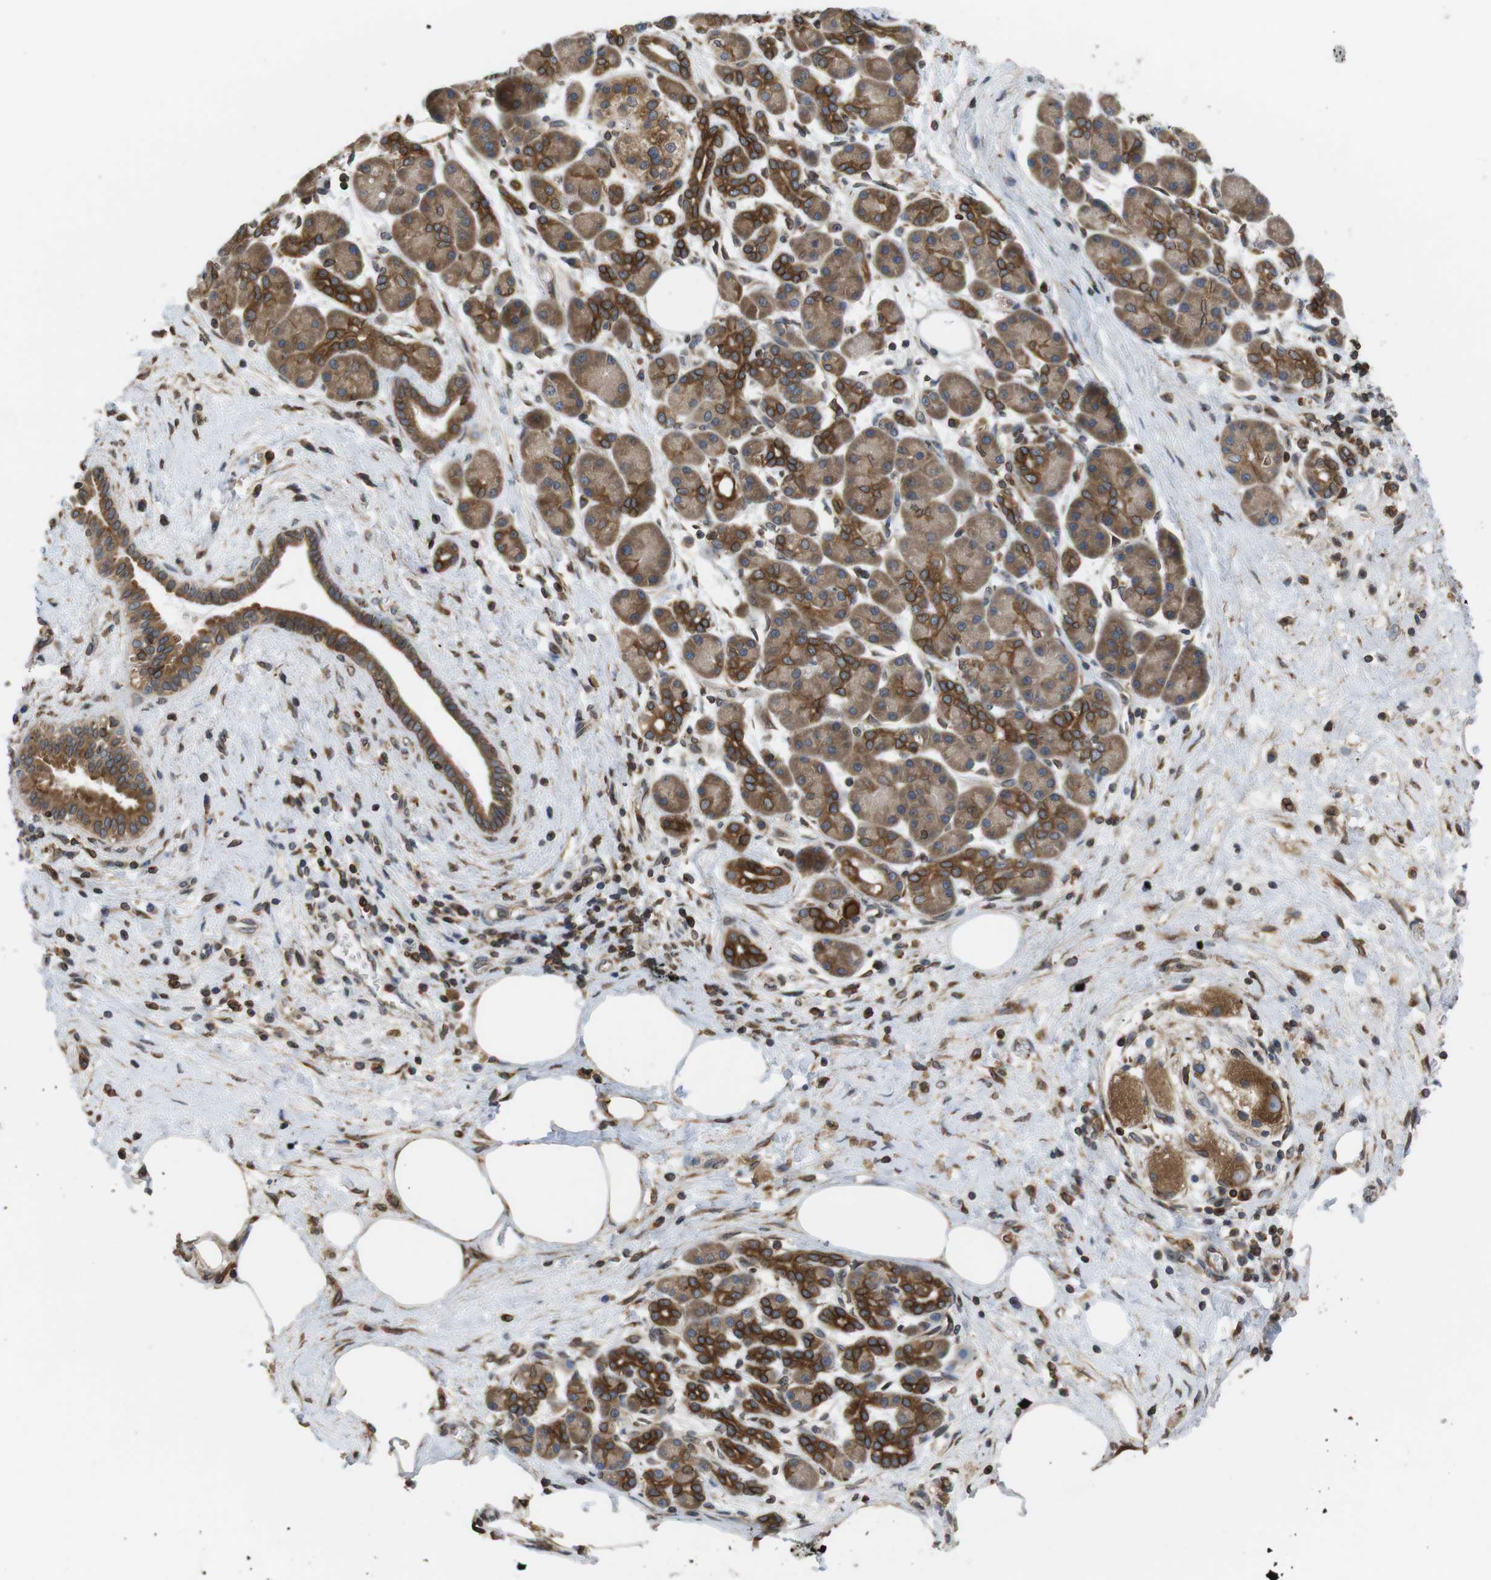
{"staining": {"intensity": "strong", "quantity": ">75%", "location": "cytoplasmic/membranous"}, "tissue": "pancreatic cancer", "cell_type": "Tumor cells", "image_type": "cancer", "snomed": [{"axis": "morphology", "description": "Adenocarcinoma, NOS"}, {"axis": "topography", "description": "Pancreas"}], "caption": "Immunohistochemistry photomicrograph of adenocarcinoma (pancreatic) stained for a protein (brown), which shows high levels of strong cytoplasmic/membranous expression in about >75% of tumor cells.", "gene": "ARL6IP5", "patient": {"sex": "female", "age": 70}}